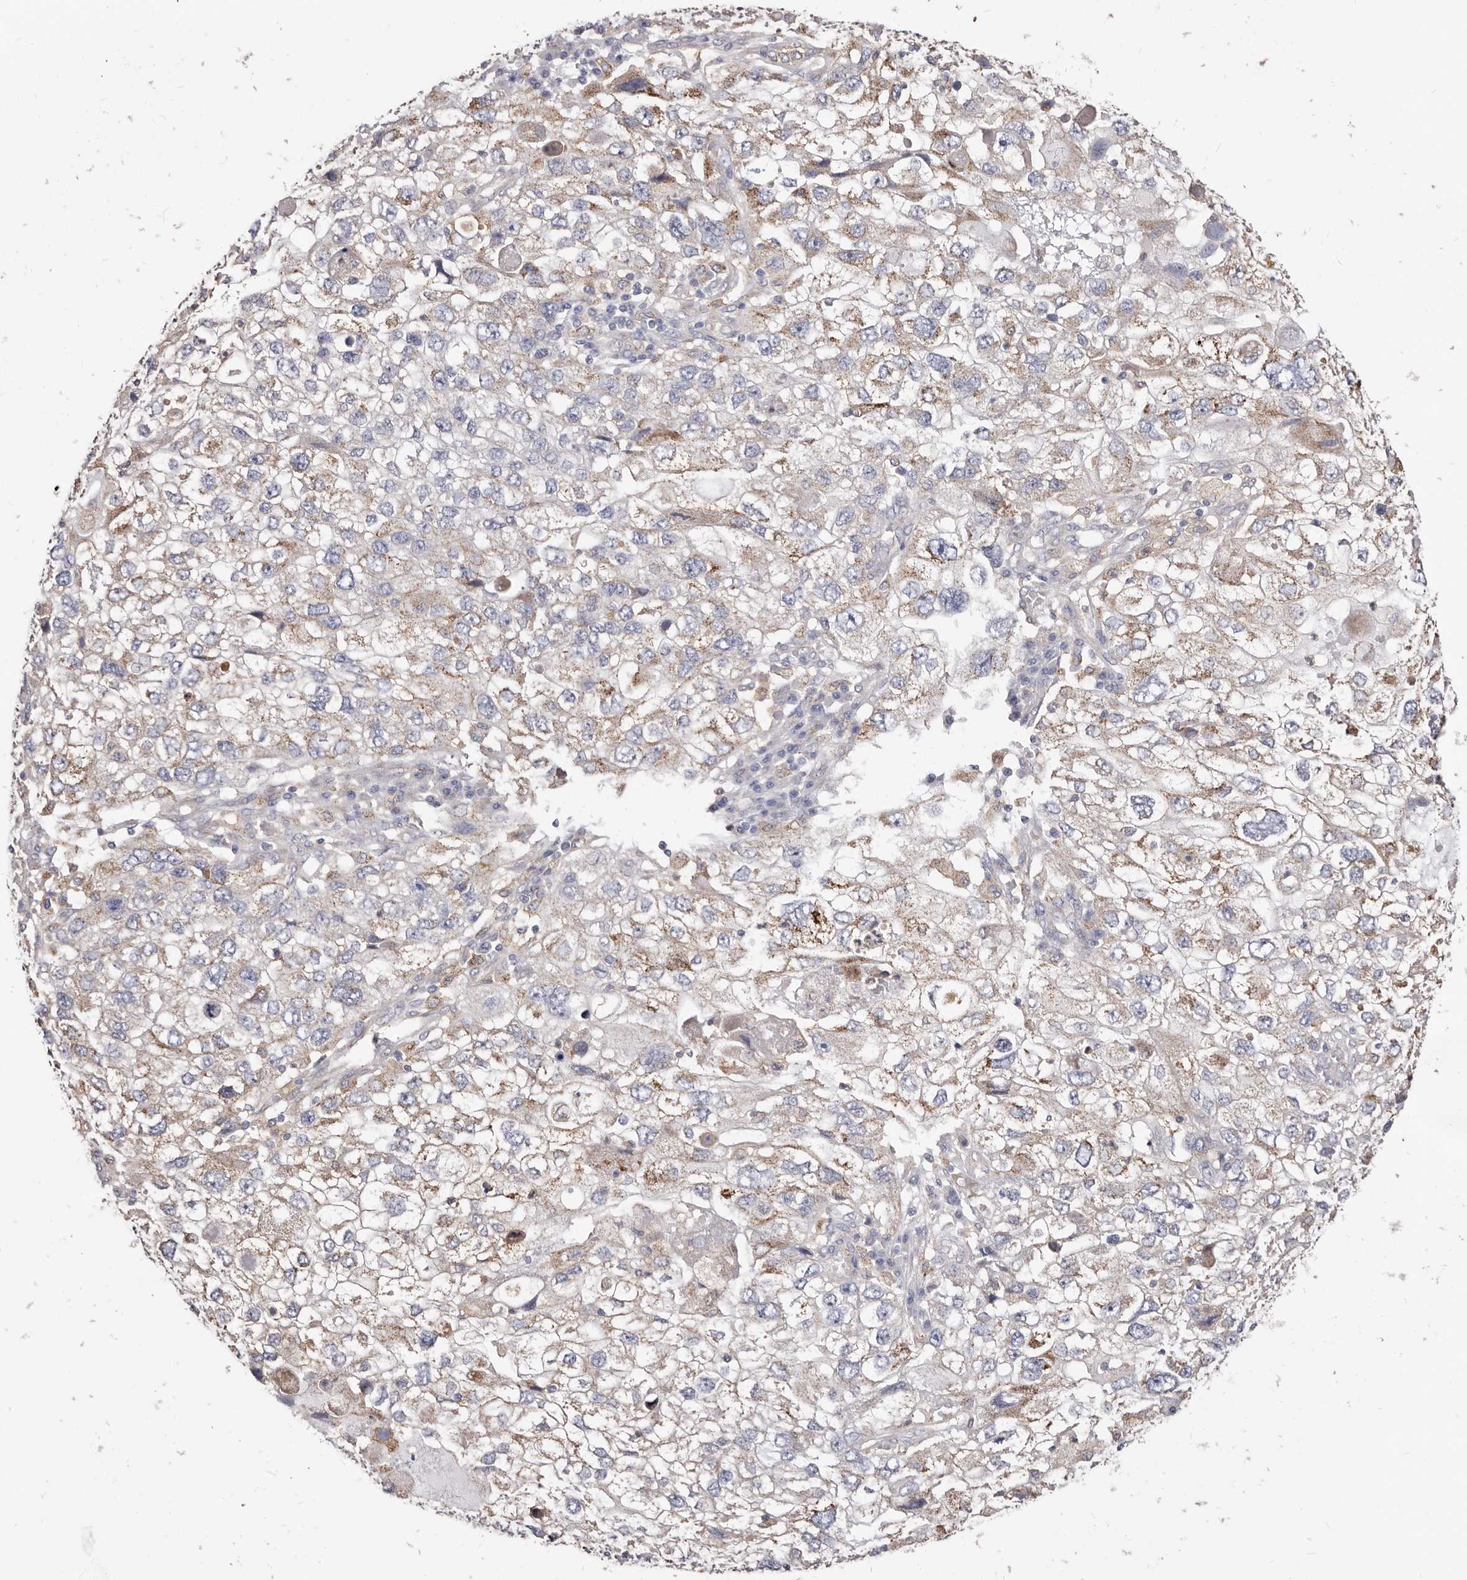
{"staining": {"intensity": "weak", "quantity": "25%-75%", "location": "cytoplasmic/membranous"}, "tissue": "endometrial cancer", "cell_type": "Tumor cells", "image_type": "cancer", "snomed": [{"axis": "morphology", "description": "Adenocarcinoma, NOS"}, {"axis": "topography", "description": "Endometrium"}], "caption": "Tumor cells reveal low levels of weak cytoplasmic/membranous staining in approximately 25%-75% of cells in human adenocarcinoma (endometrial).", "gene": "LRRC25", "patient": {"sex": "female", "age": 49}}